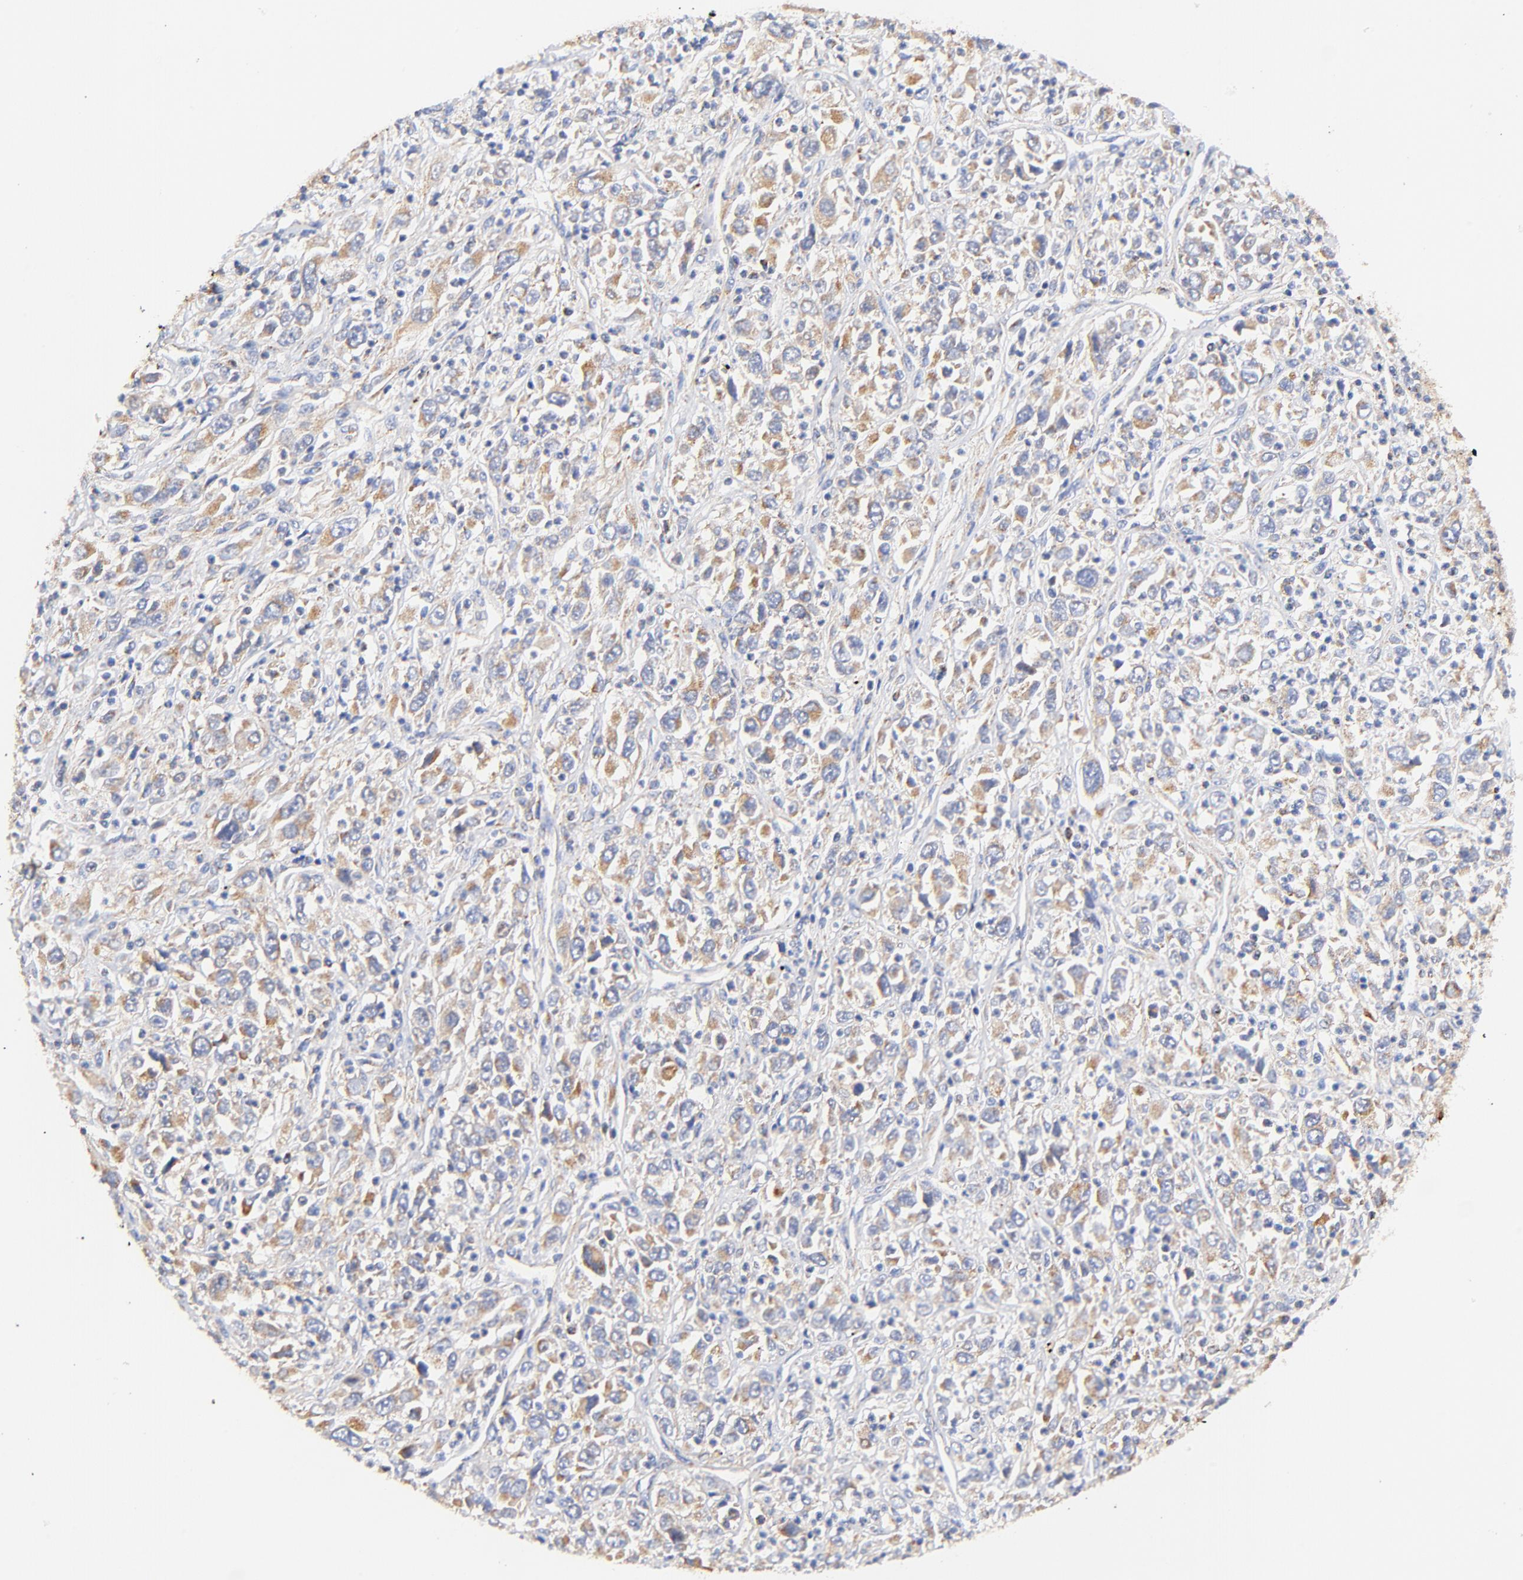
{"staining": {"intensity": "moderate", "quantity": "25%-75%", "location": "cytoplasmic/membranous"}, "tissue": "melanoma", "cell_type": "Tumor cells", "image_type": "cancer", "snomed": [{"axis": "morphology", "description": "Malignant melanoma, Metastatic site"}, {"axis": "topography", "description": "Skin"}], "caption": "This micrograph displays IHC staining of malignant melanoma (metastatic site), with medium moderate cytoplasmic/membranous expression in approximately 25%-75% of tumor cells.", "gene": "ATP5F1D", "patient": {"sex": "female", "age": 56}}